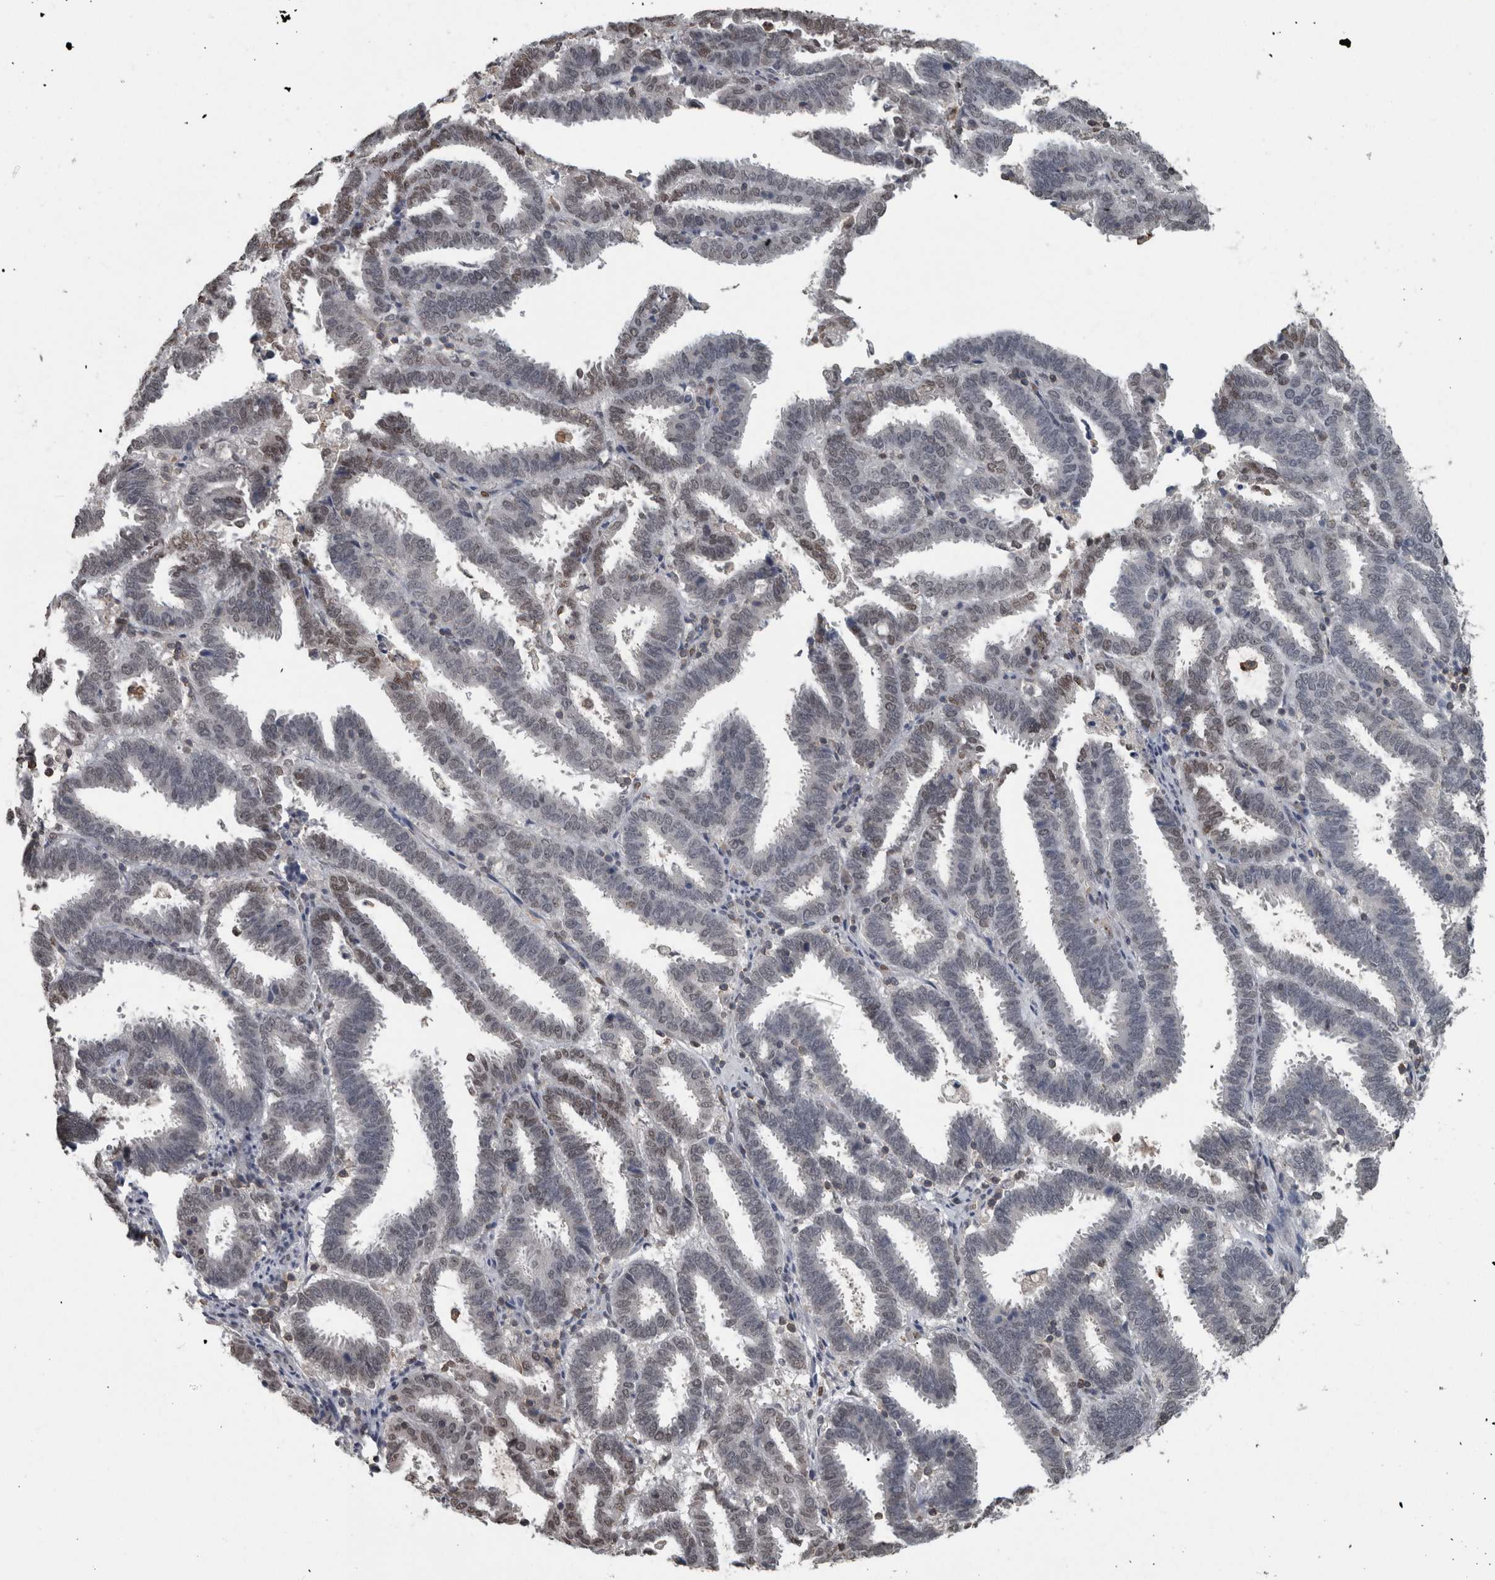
{"staining": {"intensity": "moderate", "quantity": "<25%", "location": "nuclear"}, "tissue": "endometrial cancer", "cell_type": "Tumor cells", "image_type": "cancer", "snomed": [{"axis": "morphology", "description": "Adenocarcinoma, NOS"}, {"axis": "topography", "description": "Uterus"}], "caption": "About <25% of tumor cells in adenocarcinoma (endometrial) demonstrate moderate nuclear protein staining as visualized by brown immunohistochemical staining.", "gene": "MAFF", "patient": {"sex": "female", "age": 83}}